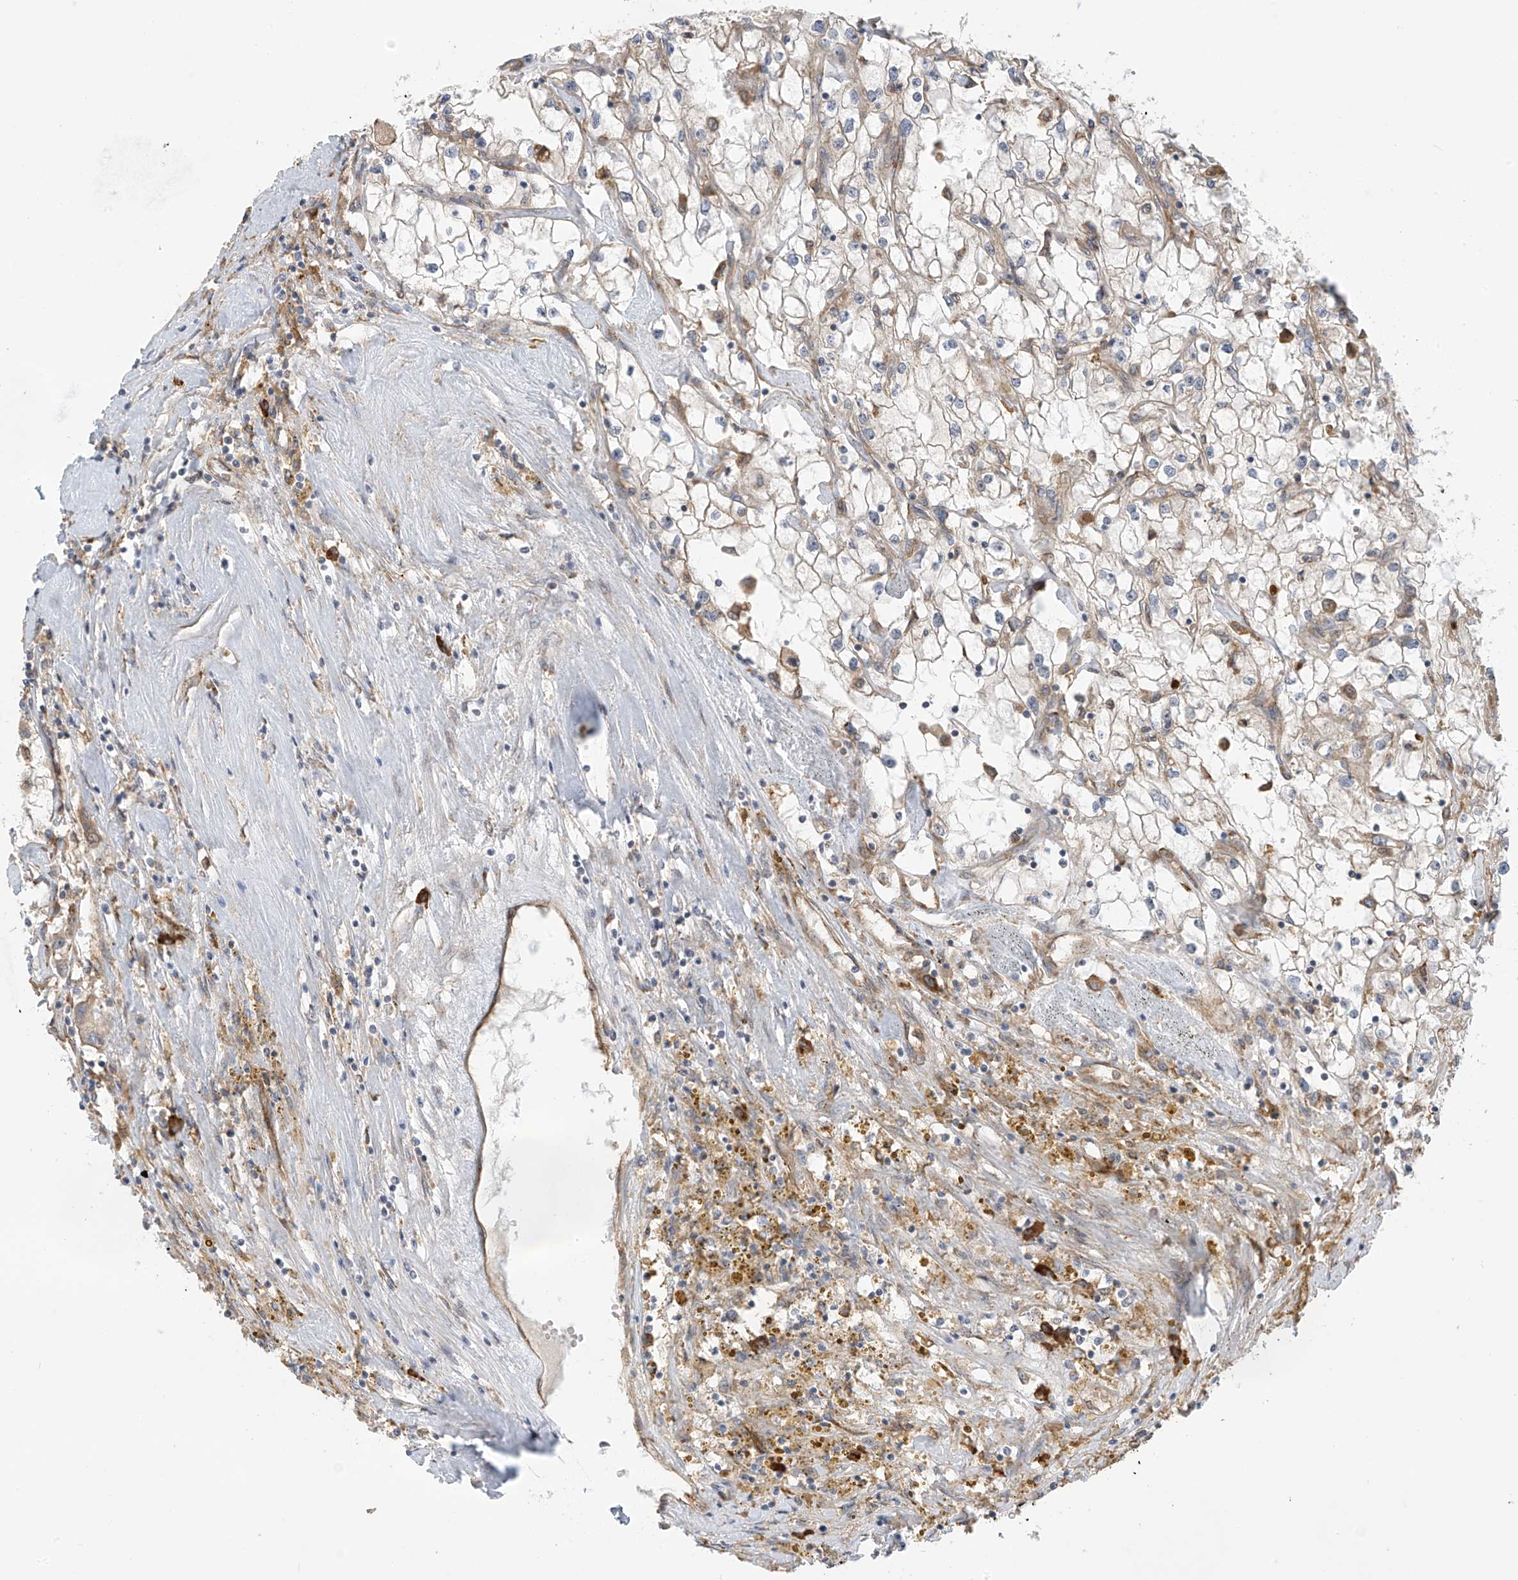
{"staining": {"intensity": "weak", "quantity": "<25%", "location": "cytoplasmic/membranous"}, "tissue": "renal cancer", "cell_type": "Tumor cells", "image_type": "cancer", "snomed": [{"axis": "morphology", "description": "Adenocarcinoma, NOS"}, {"axis": "topography", "description": "Kidney"}], "caption": "A high-resolution image shows immunohistochemistry staining of renal cancer, which reveals no significant staining in tumor cells.", "gene": "KIAA1522", "patient": {"sex": "male", "age": 56}}